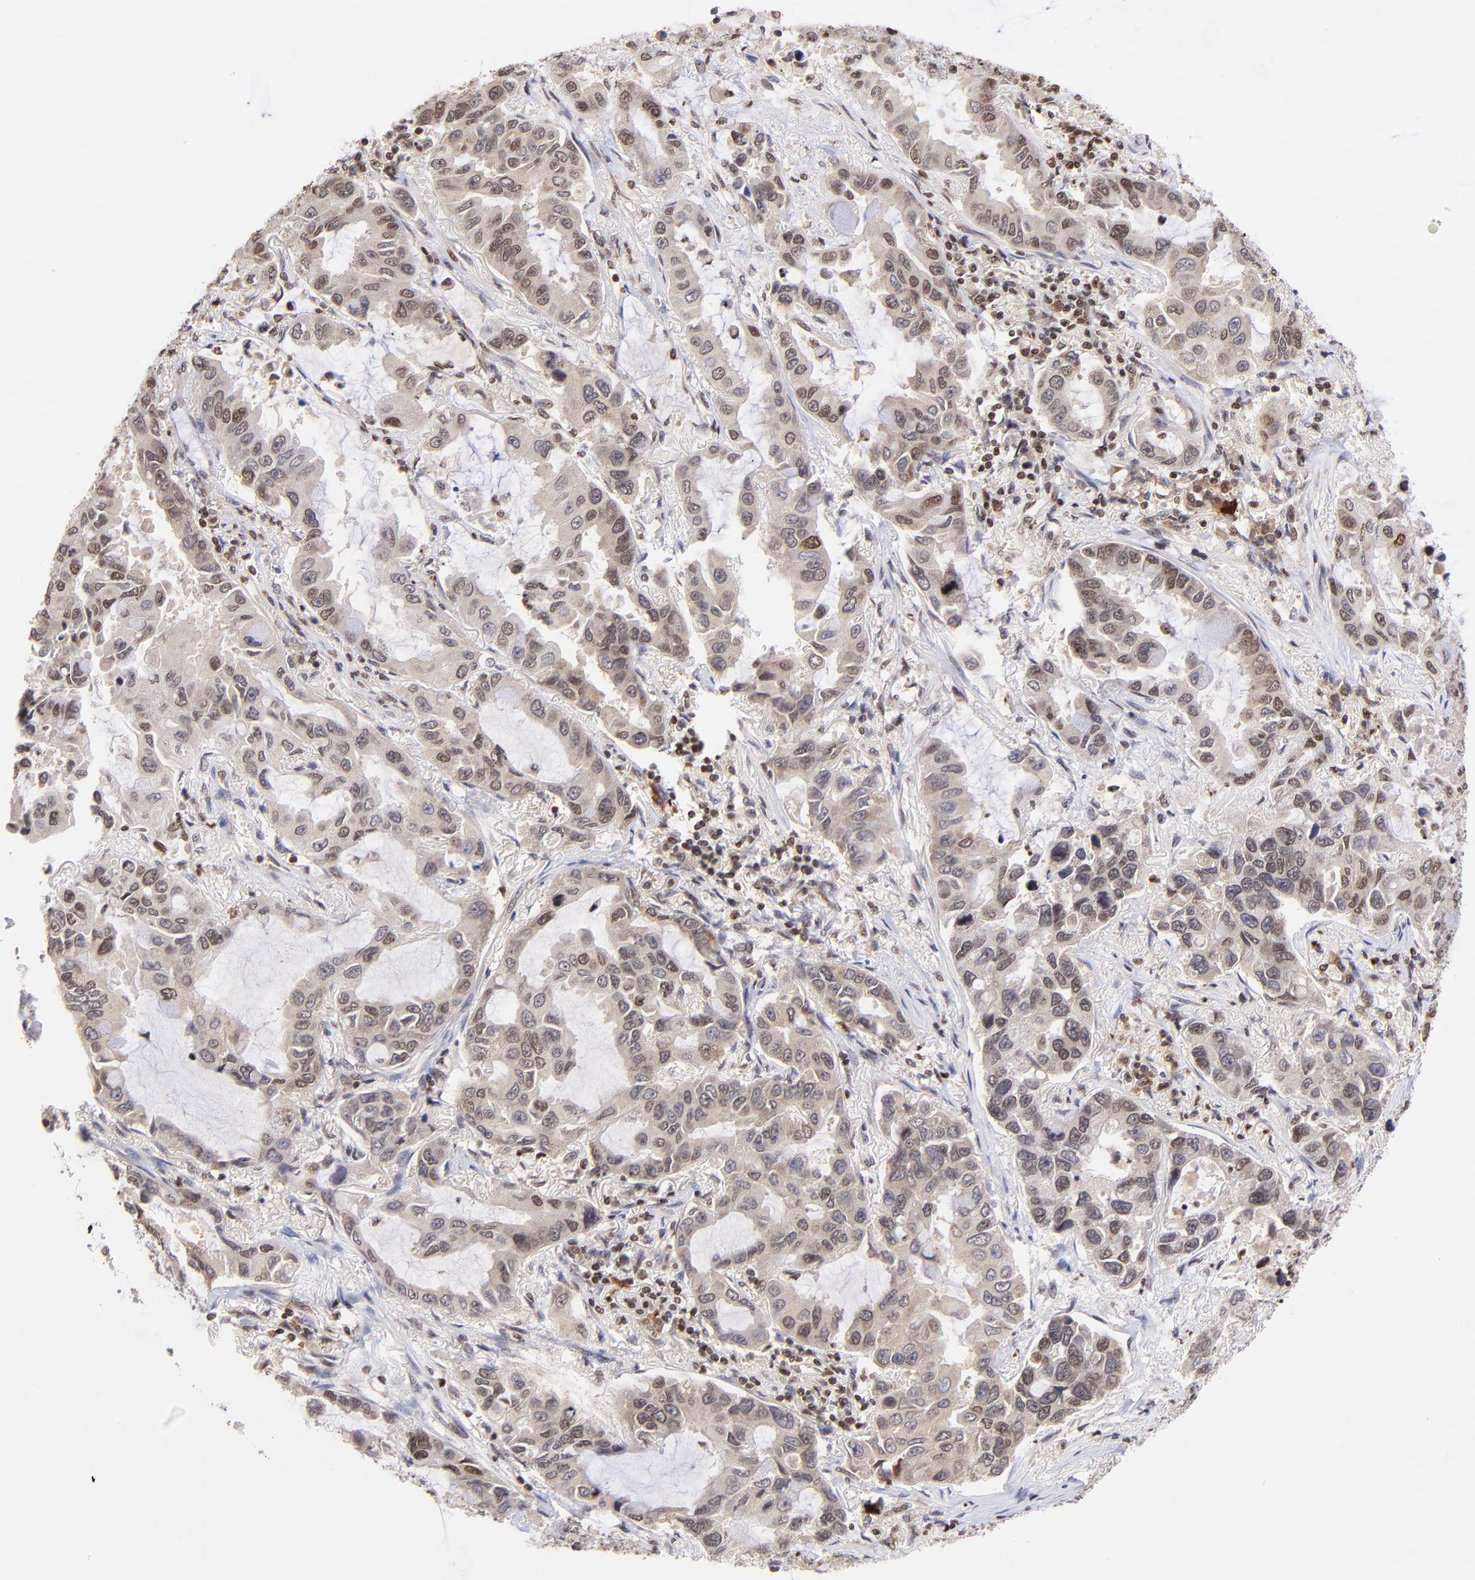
{"staining": {"intensity": "weak", "quantity": ">75%", "location": "cytoplasmic/membranous,nuclear"}, "tissue": "lung cancer", "cell_type": "Tumor cells", "image_type": "cancer", "snomed": [{"axis": "morphology", "description": "Adenocarcinoma, NOS"}, {"axis": "topography", "description": "Lung"}], "caption": "The photomicrograph displays staining of lung adenocarcinoma, revealing weak cytoplasmic/membranous and nuclear protein expression (brown color) within tumor cells.", "gene": "WDR25", "patient": {"sex": "male", "age": 64}}